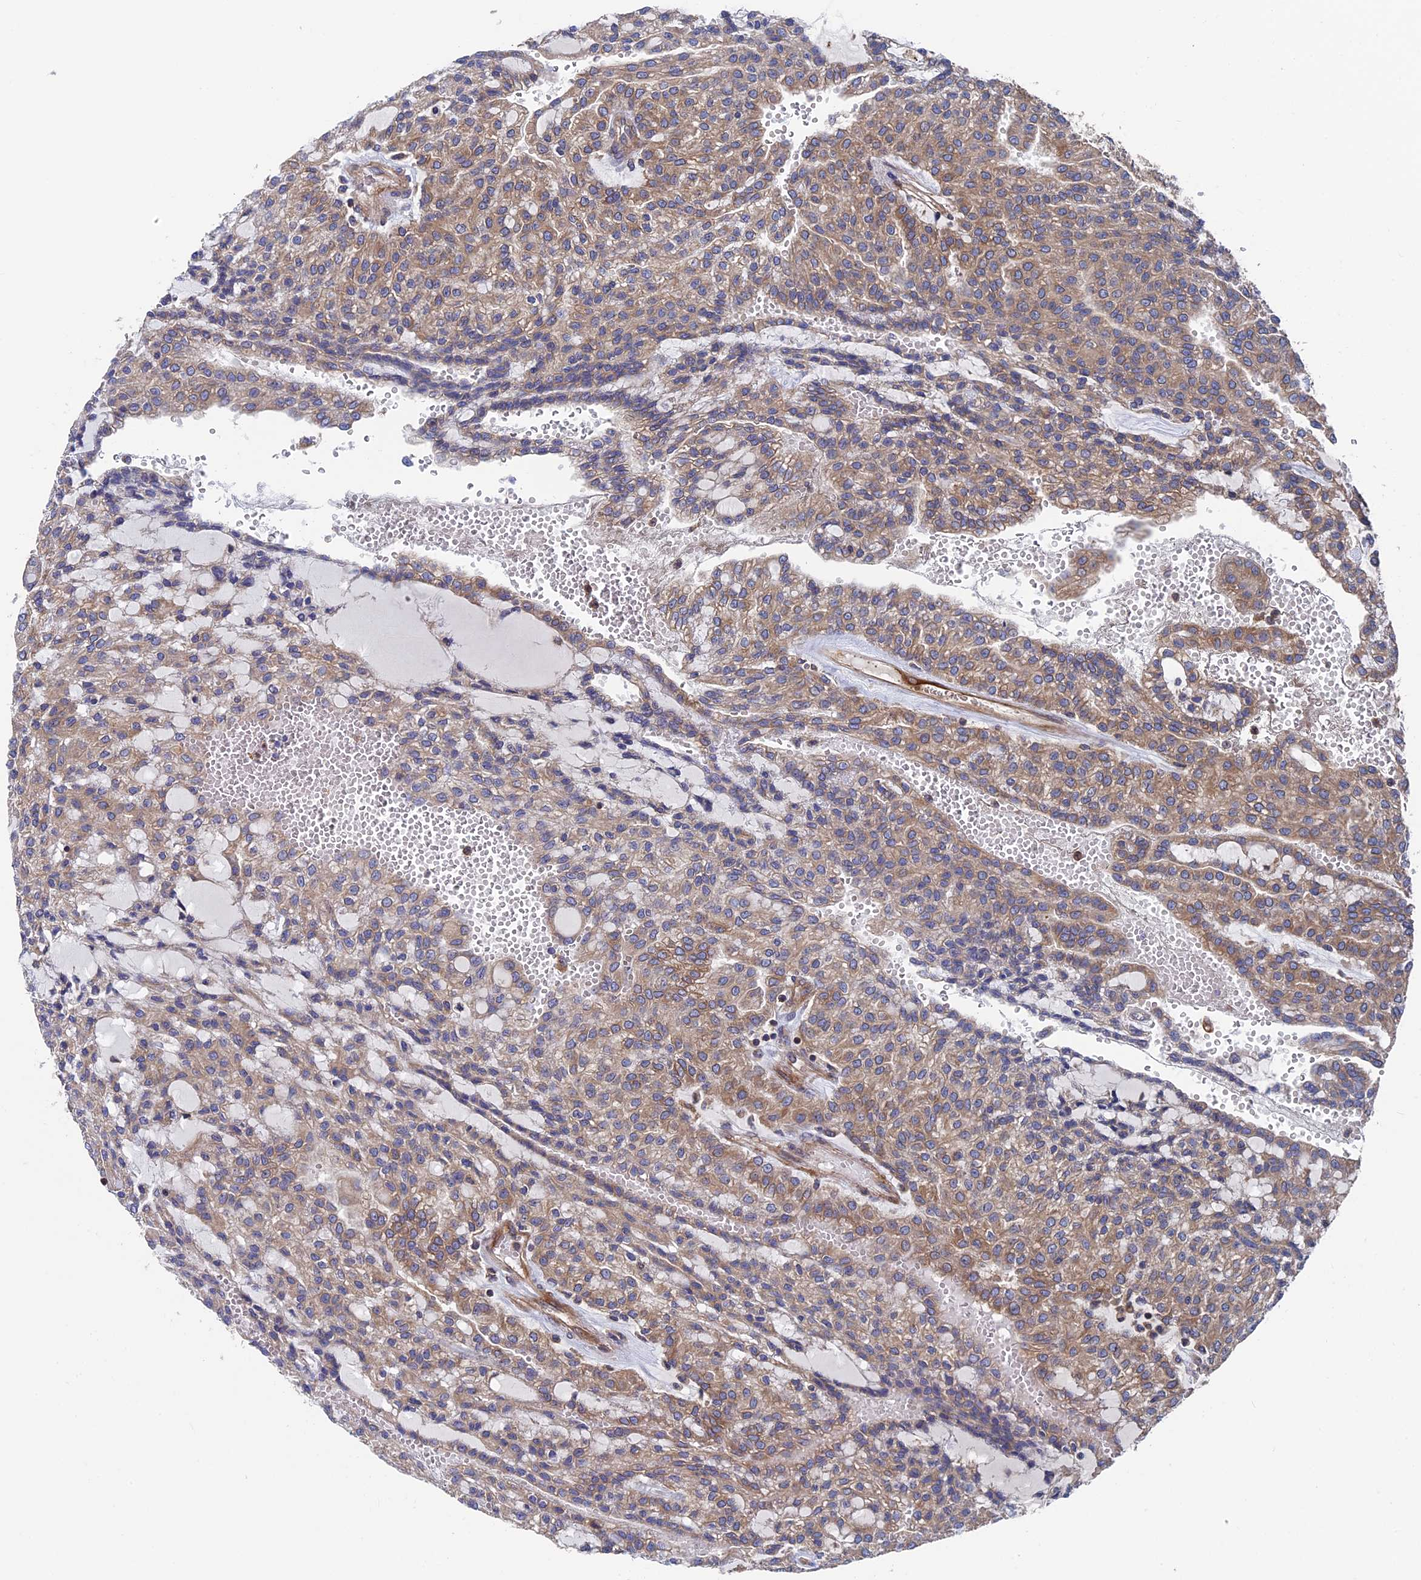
{"staining": {"intensity": "weak", "quantity": ">75%", "location": "cytoplasmic/membranous"}, "tissue": "renal cancer", "cell_type": "Tumor cells", "image_type": "cancer", "snomed": [{"axis": "morphology", "description": "Adenocarcinoma, NOS"}, {"axis": "topography", "description": "Kidney"}], "caption": "A high-resolution micrograph shows immunohistochemistry (IHC) staining of renal adenocarcinoma, which reveals weak cytoplasmic/membranous positivity in approximately >75% of tumor cells.", "gene": "DNAJC3", "patient": {"sex": "male", "age": 63}}